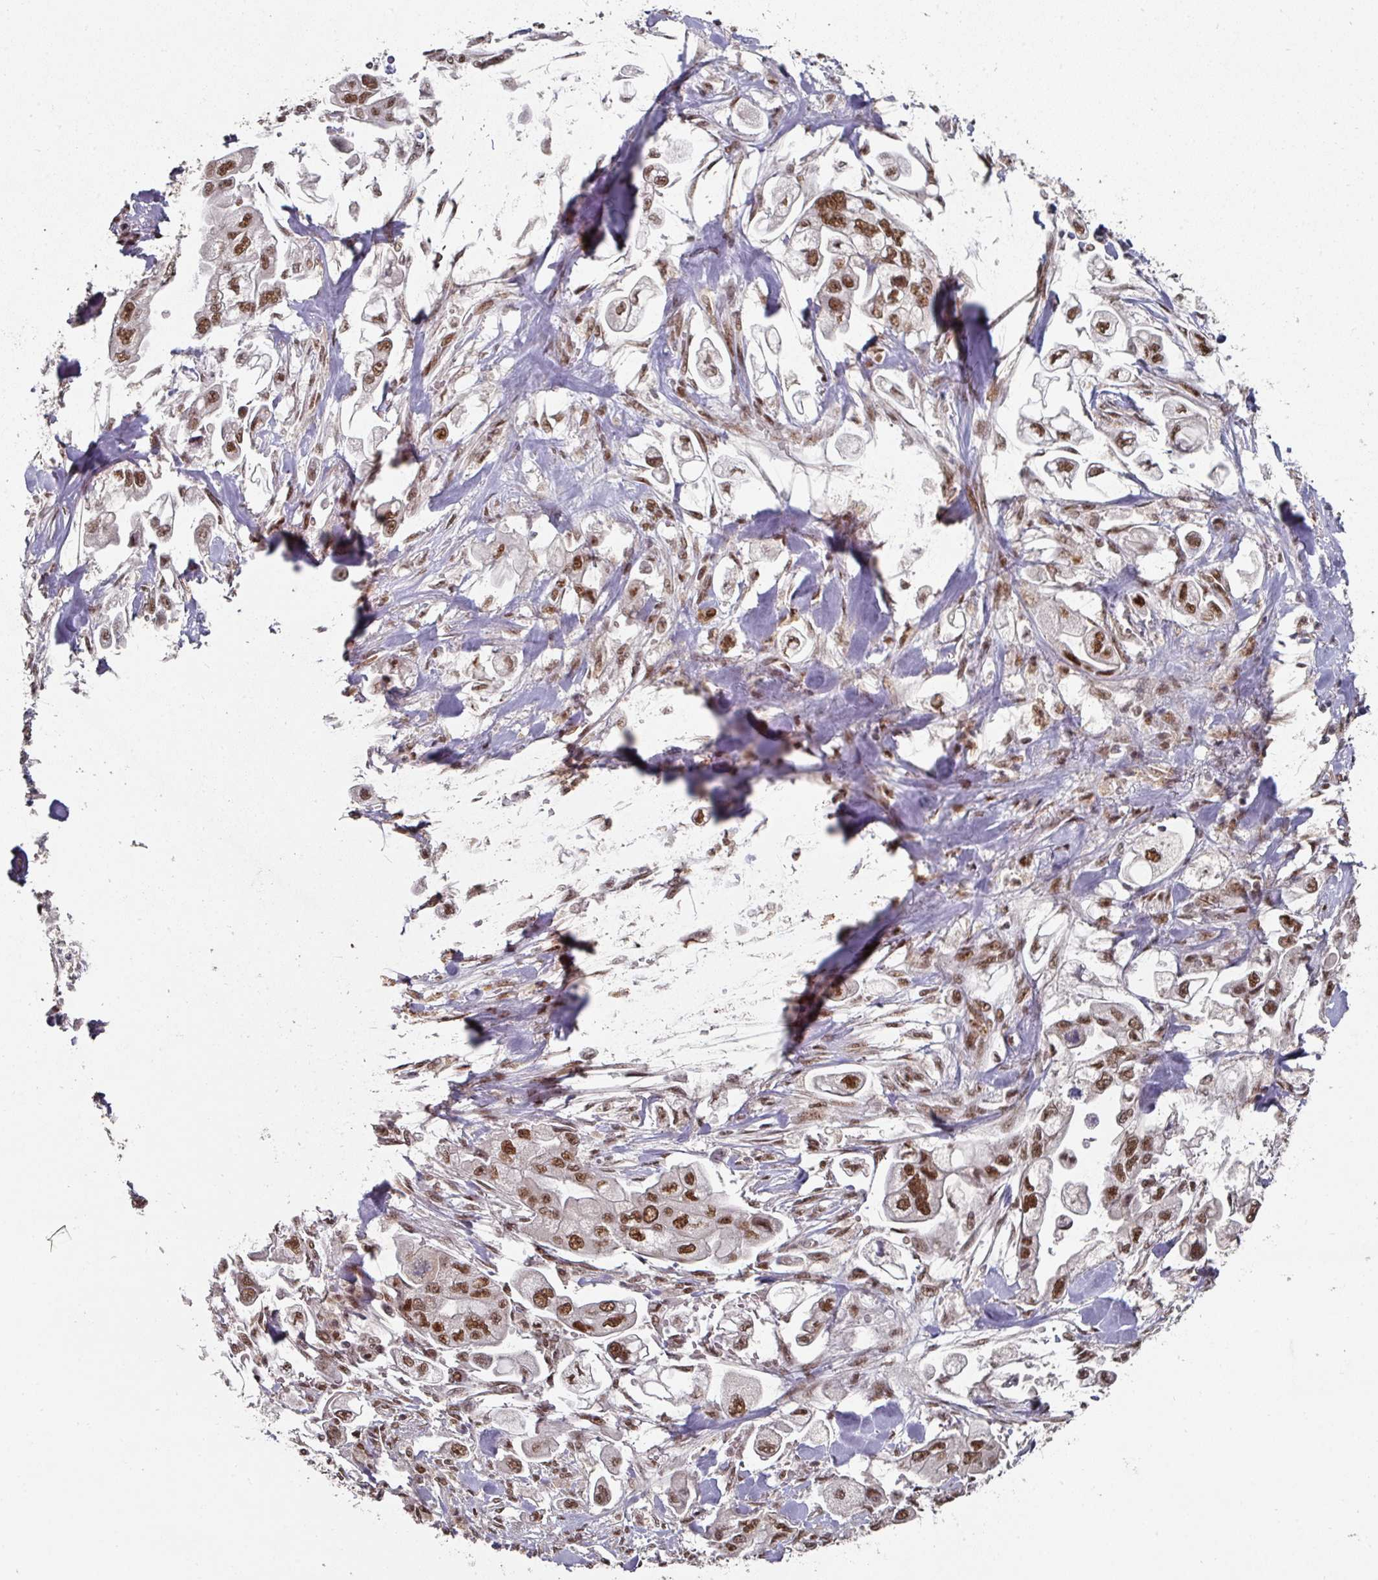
{"staining": {"intensity": "moderate", "quantity": ">75%", "location": "nuclear"}, "tissue": "stomach cancer", "cell_type": "Tumor cells", "image_type": "cancer", "snomed": [{"axis": "morphology", "description": "Adenocarcinoma, NOS"}, {"axis": "topography", "description": "Stomach"}], "caption": "DAB immunohistochemical staining of human stomach cancer (adenocarcinoma) reveals moderate nuclear protein expression in about >75% of tumor cells. (DAB (3,3'-diaminobenzidine) IHC, brown staining for protein, blue staining for nuclei).", "gene": "MEPCE", "patient": {"sex": "male", "age": 62}}